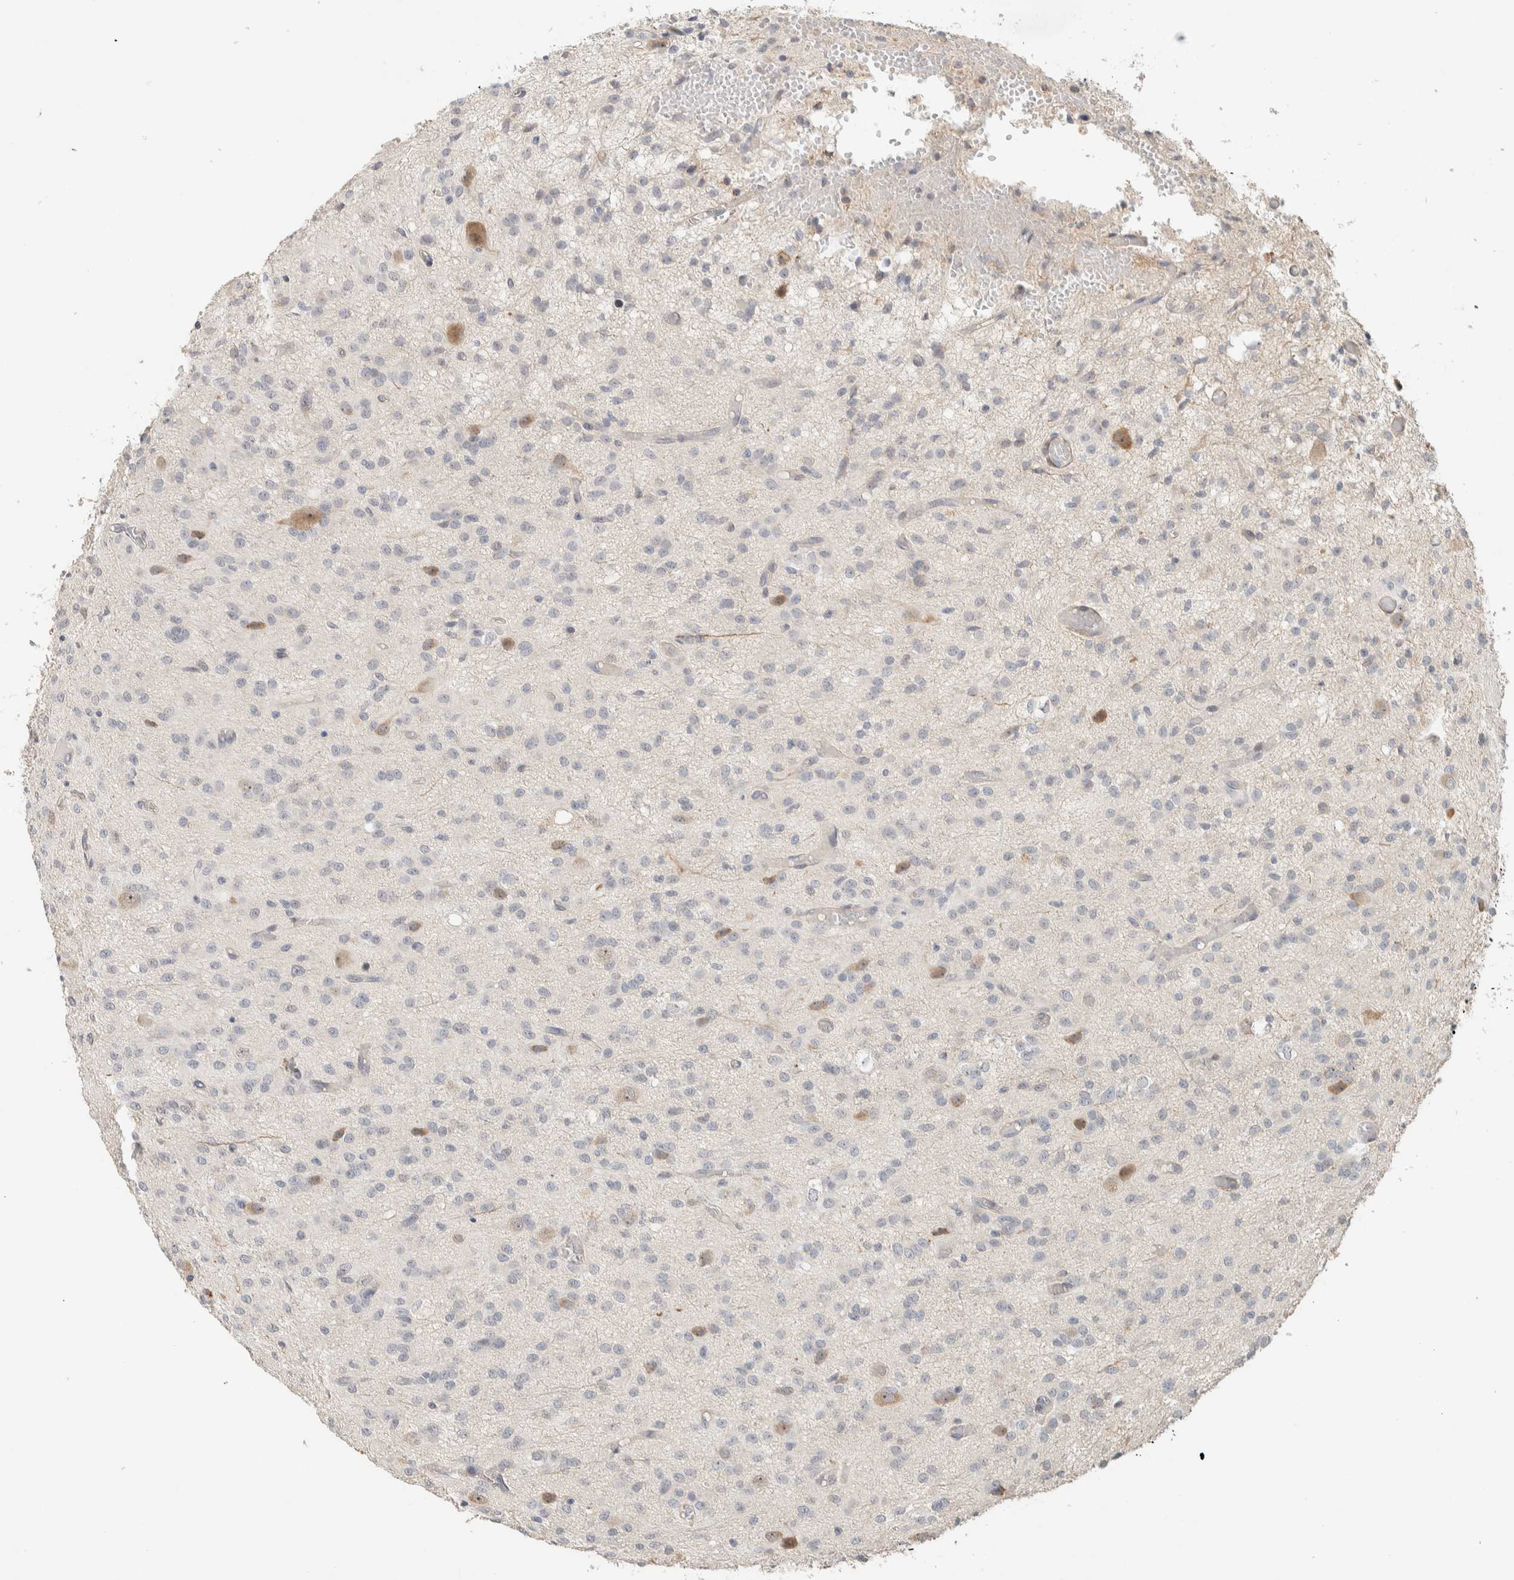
{"staining": {"intensity": "negative", "quantity": "none", "location": "none"}, "tissue": "glioma", "cell_type": "Tumor cells", "image_type": "cancer", "snomed": [{"axis": "morphology", "description": "Glioma, malignant, High grade"}, {"axis": "topography", "description": "Brain"}], "caption": "Micrograph shows no significant protein staining in tumor cells of glioma.", "gene": "KLHL40", "patient": {"sex": "female", "age": 59}}